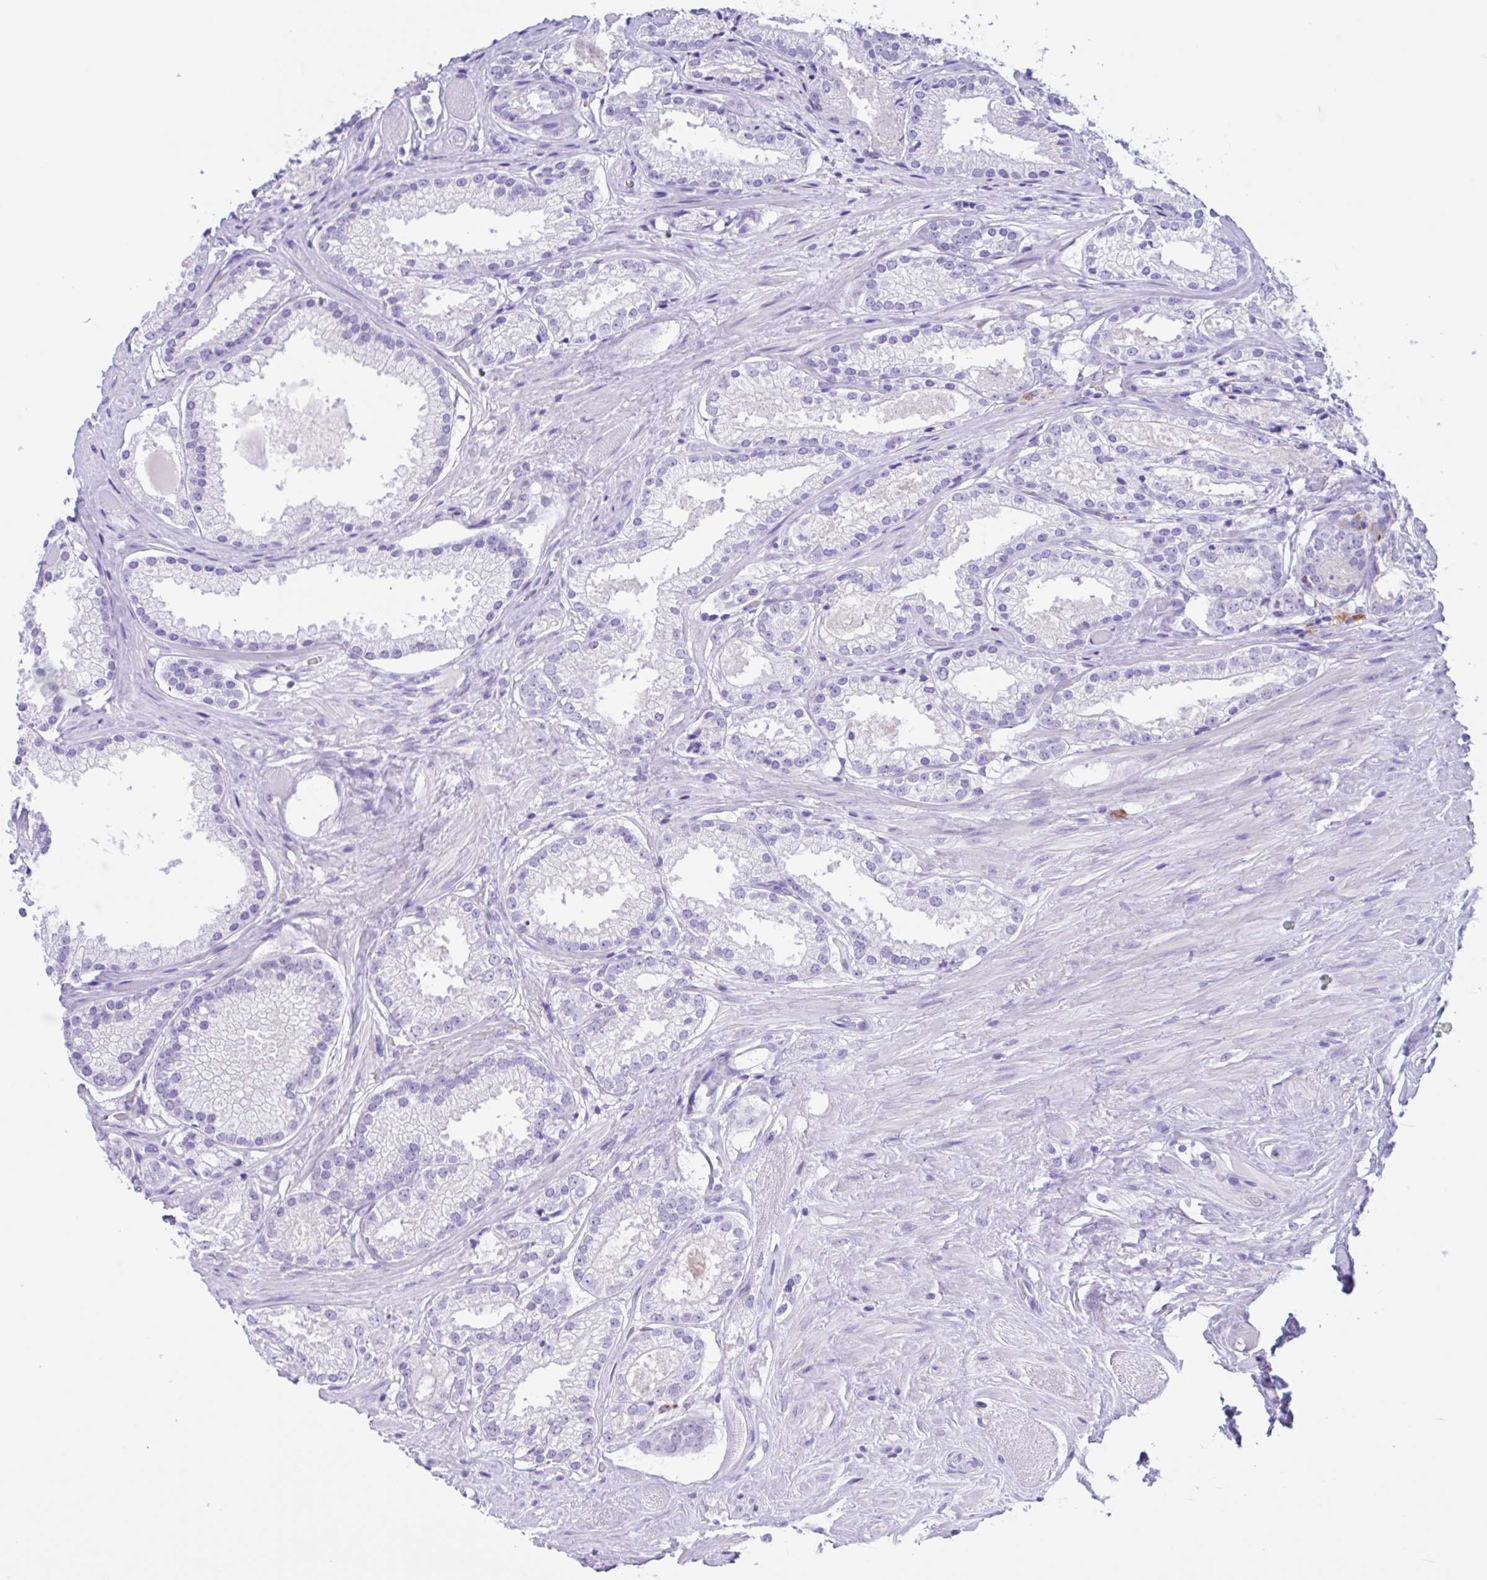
{"staining": {"intensity": "negative", "quantity": "none", "location": "none"}, "tissue": "prostate cancer", "cell_type": "Tumor cells", "image_type": "cancer", "snomed": [{"axis": "morphology", "description": "Adenocarcinoma, High grade"}, {"axis": "topography", "description": "Prostate"}], "caption": "An image of human prostate adenocarcinoma (high-grade) is negative for staining in tumor cells.", "gene": "OR4N4", "patient": {"sex": "male", "age": 68}}